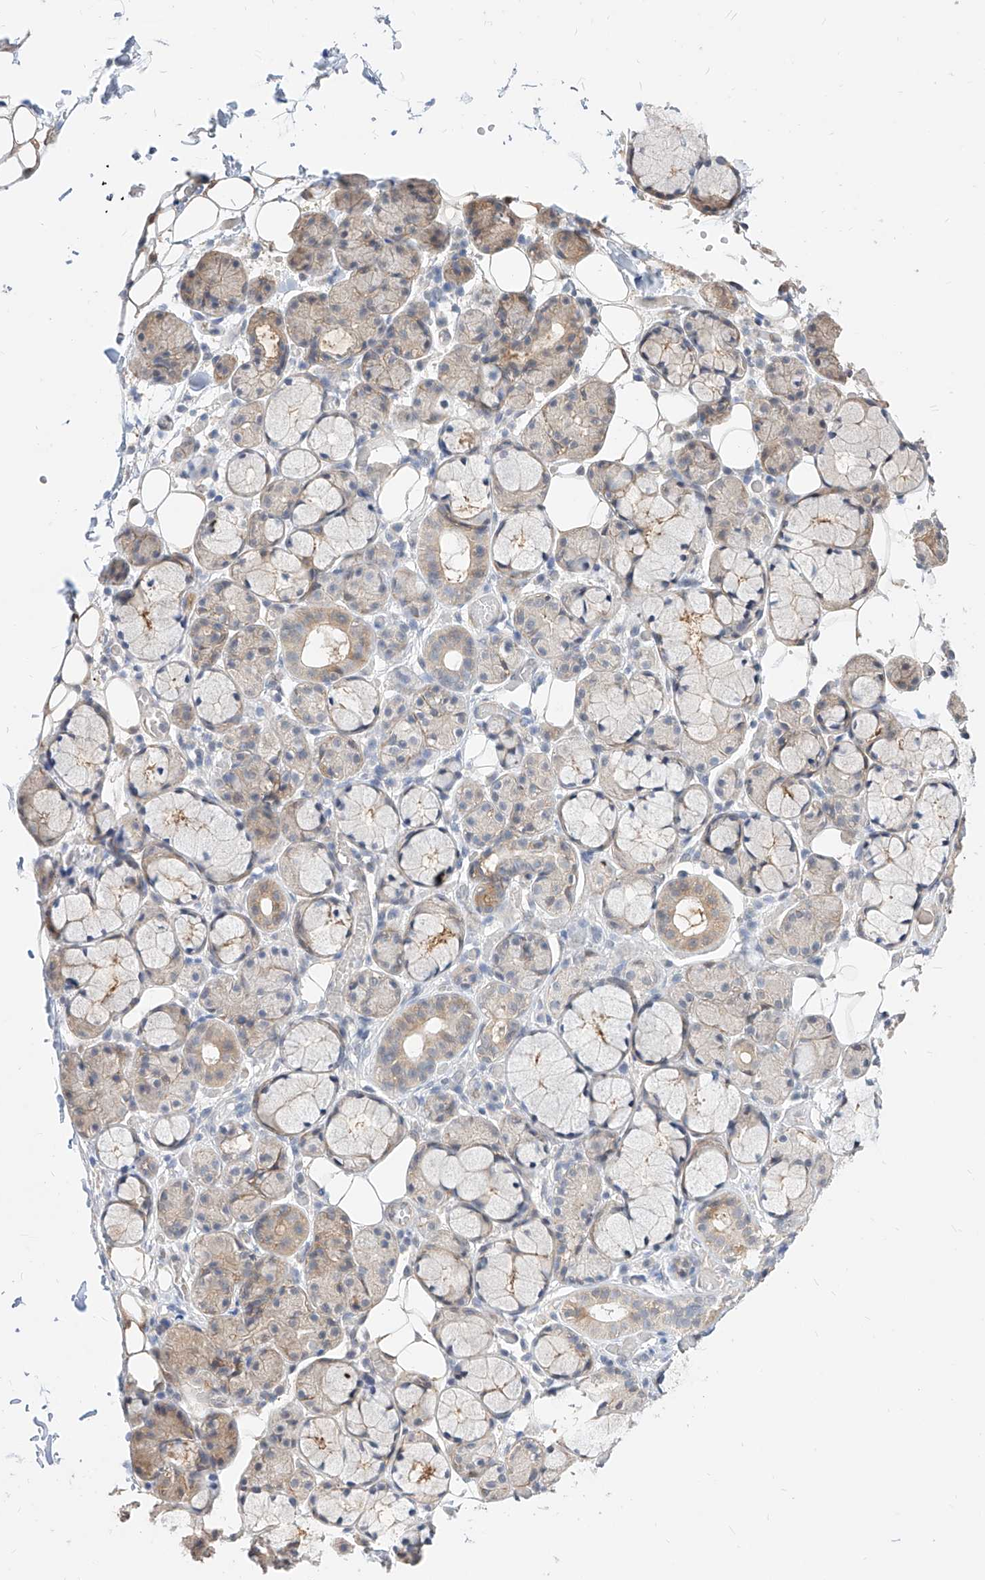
{"staining": {"intensity": "weak", "quantity": "<25%", "location": "cytoplasmic/membranous"}, "tissue": "salivary gland", "cell_type": "Glandular cells", "image_type": "normal", "snomed": [{"axis": "morphology", "description": "Normal tissue, NOS"}, {"axis": "topography", "description": "Salivary gland"}], "caption": "Histopathology image shows no significant protein expression in glandular cells of unremarkable salivary gland. (DAB immunohistochemistry with hematoxylin counter stain).", "gene": "TSNAX", "patient": {"sex": "male", "age": 63}}